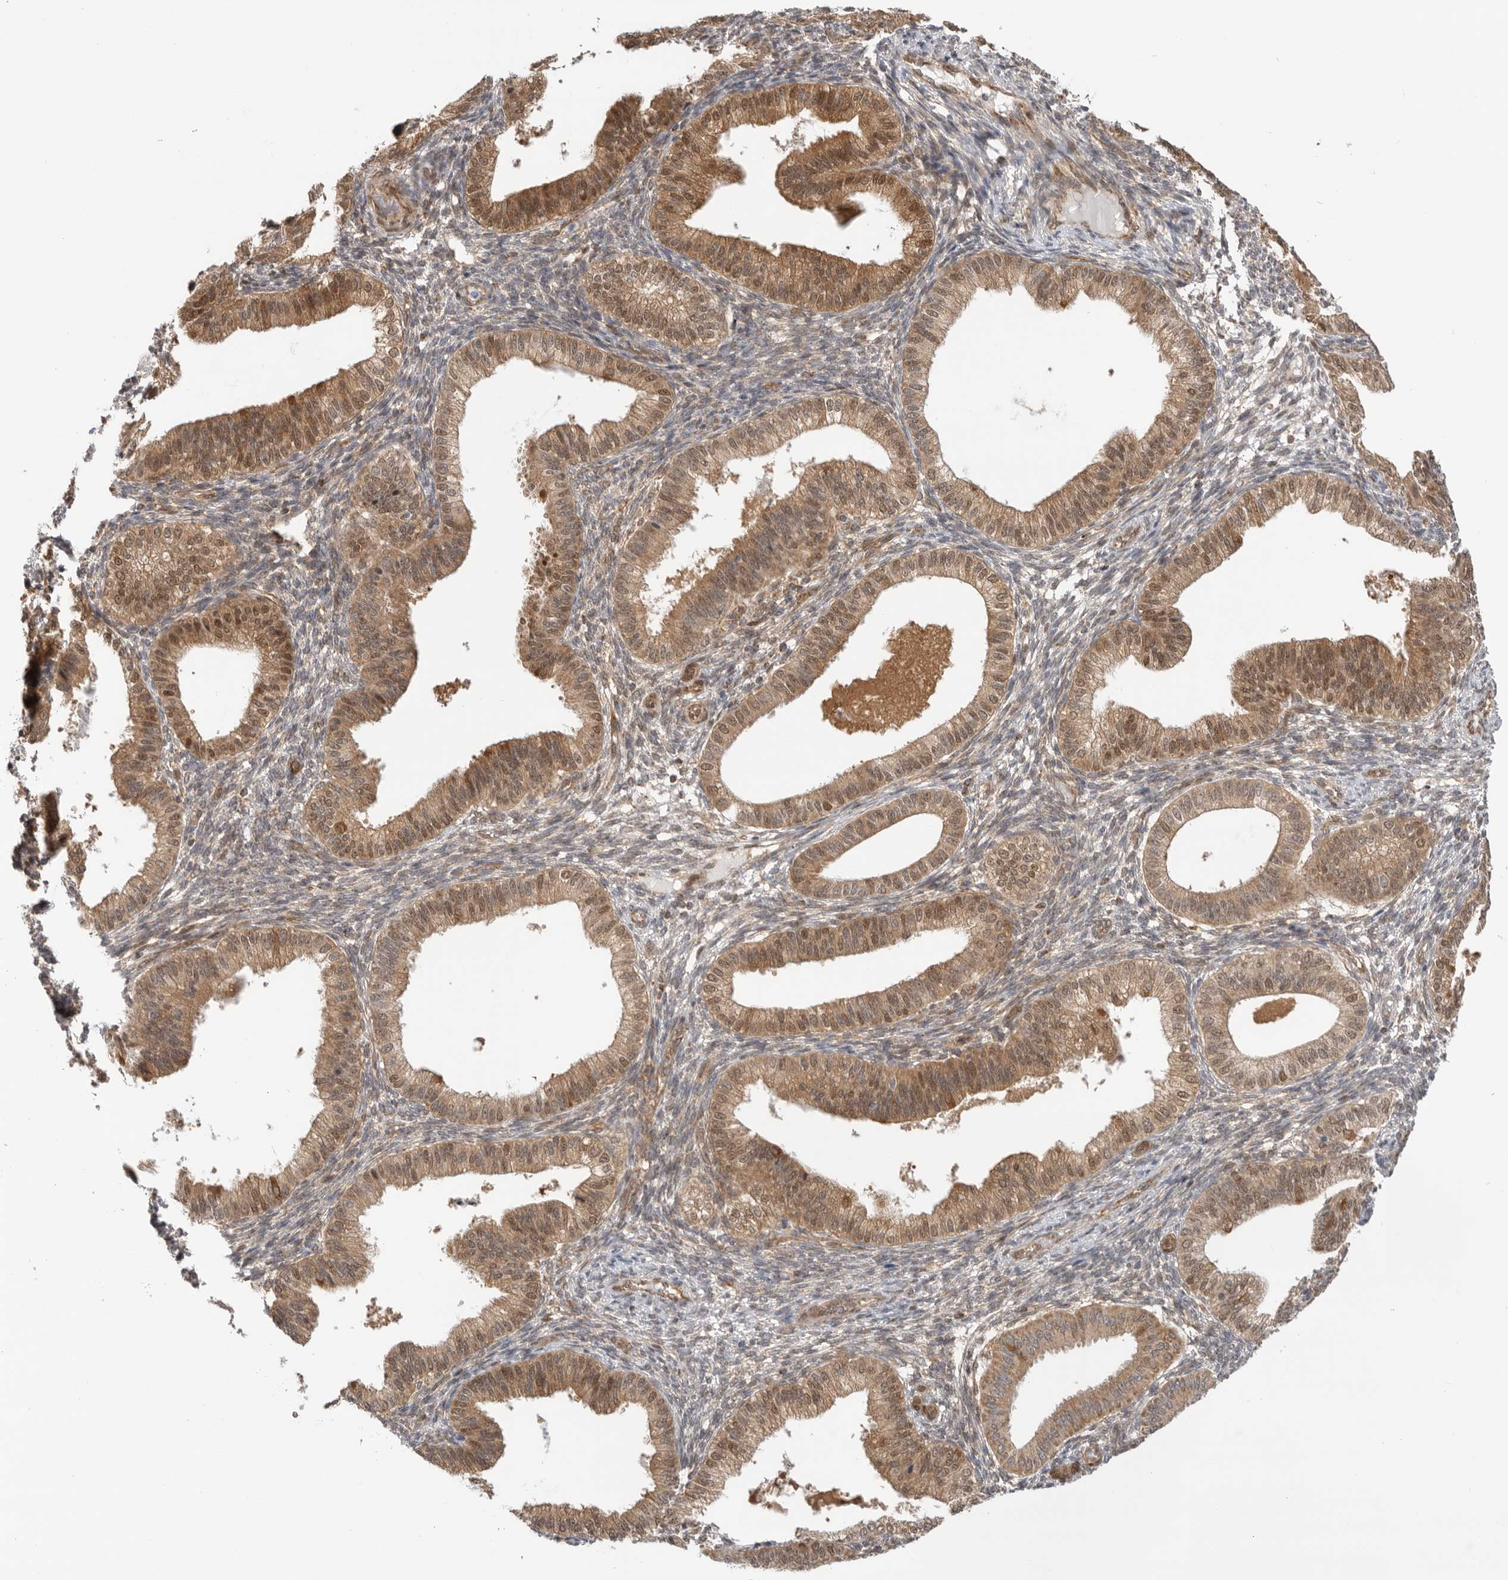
{"staining": {"intensity": "weak", "quantity": "<25%", "location": "cytoplasmic/membranous"}, "tissue": "endometrium", "cell_type": "Cells in endometrial stroma", "image_type": "normal", "snomed": [{"axis": "morphology", "description": "Normal tissue, NOS"}, {"axis": "topography", "description": "Endometrium"}], "caption": "This is a image of immunohistochemistry (IHC) staining of normal endometrium, which shows no positivity in cells in endometrial stroma.", "gene": "DCAF8", "patient": {"sex": "female", "age": 39}}